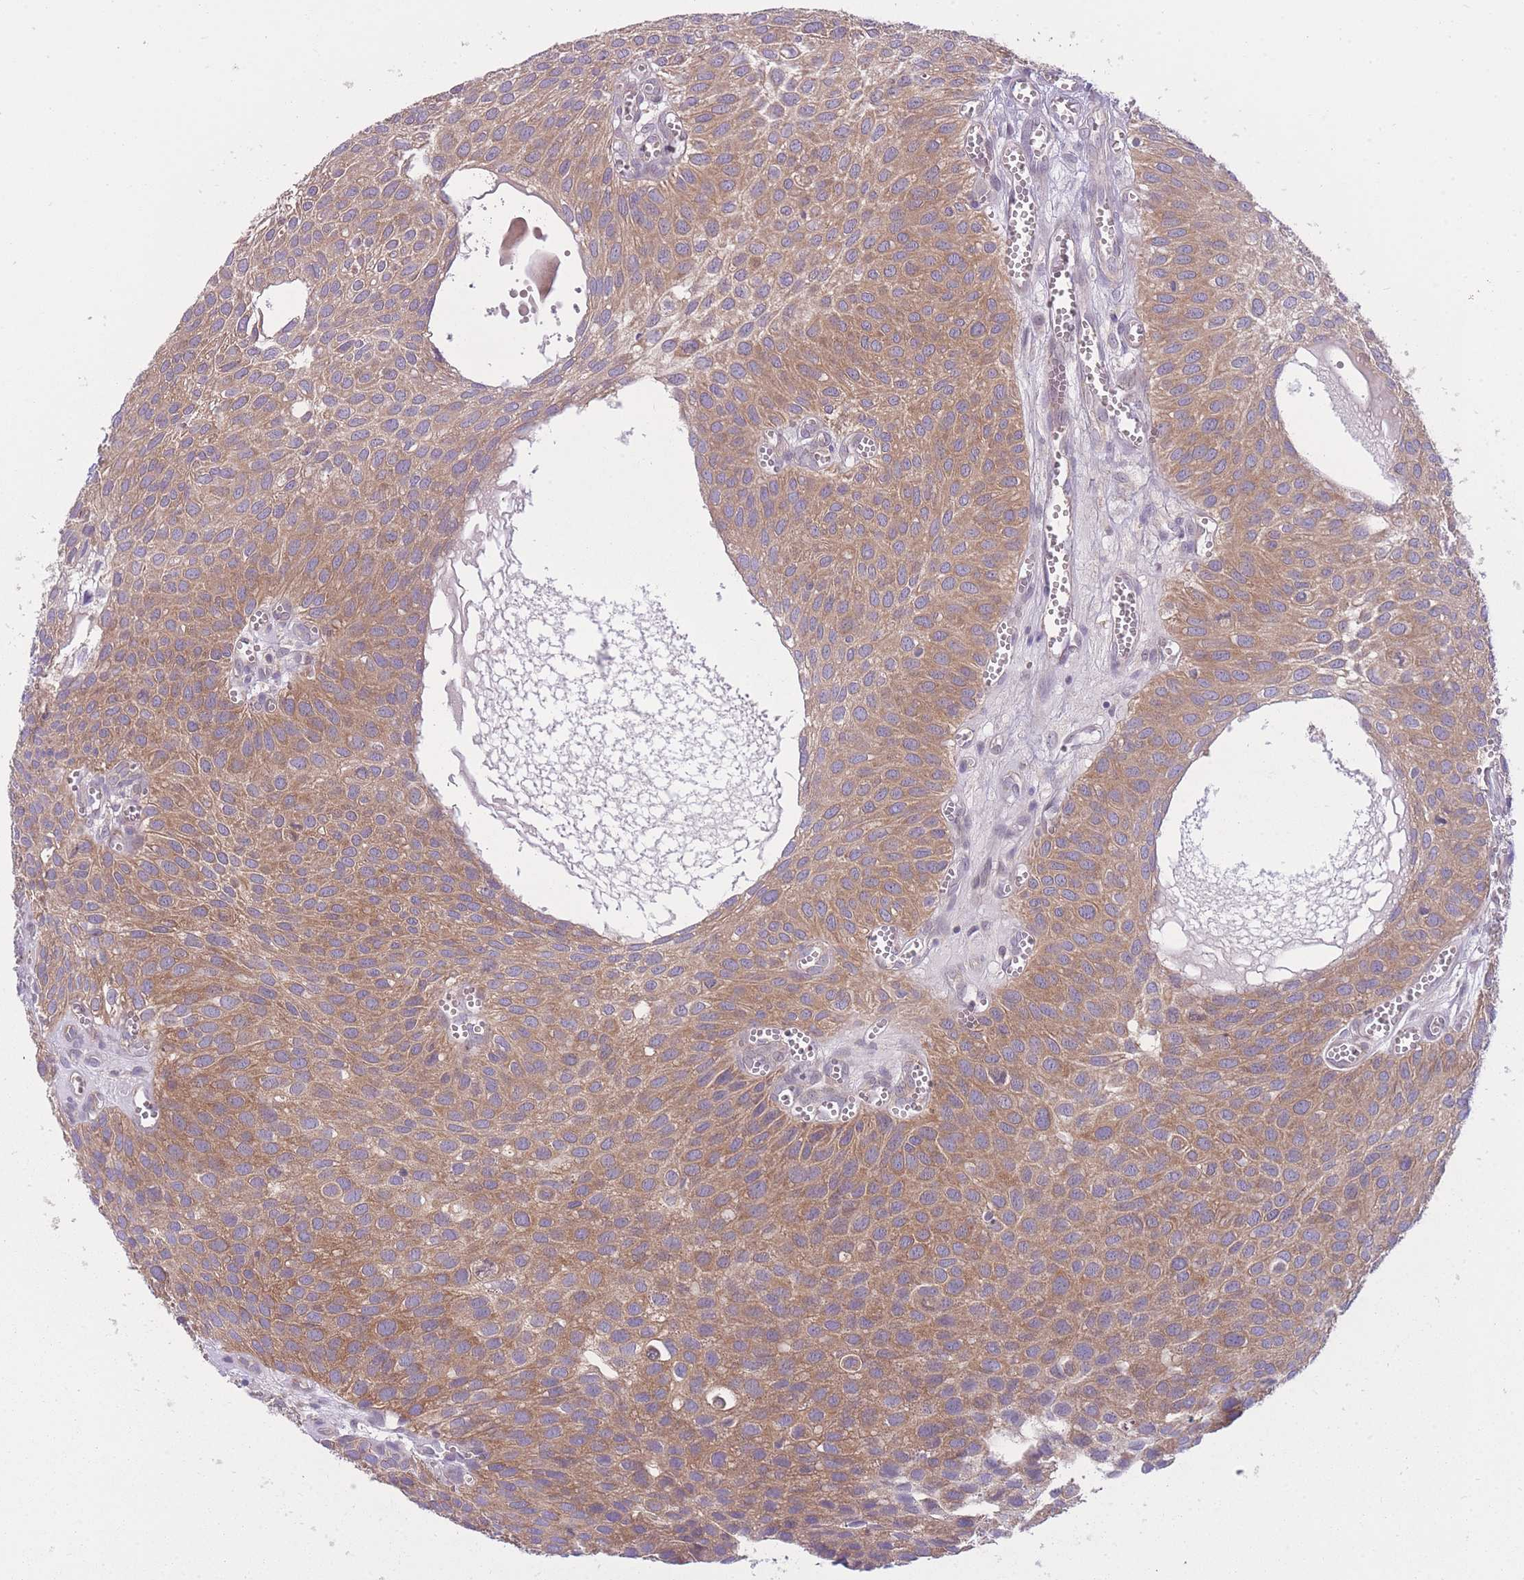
{"staining": {"intensity": "moderate", "quantity": ">75%", "location": "cytoplasmic/membranous"}, "tissue": "urothelial cancer", "cell_type": "Tumor cells", "image_type": "cancer", "snomed": [{"axis": "morphology", "description": "Urothelial carcinoma, Low grade"}, {"axis": "topography", "description": "Urinary bladder"}], "caption": "An IHC micrograph of neoplastic tissue is shown. Protein staining in brown highlights moderate cytoplasmic/membranous positivity in urothelial cancer within tumor cells.", "gene": "CCT6B", "patient": {"sex": "male", "age": 88}}